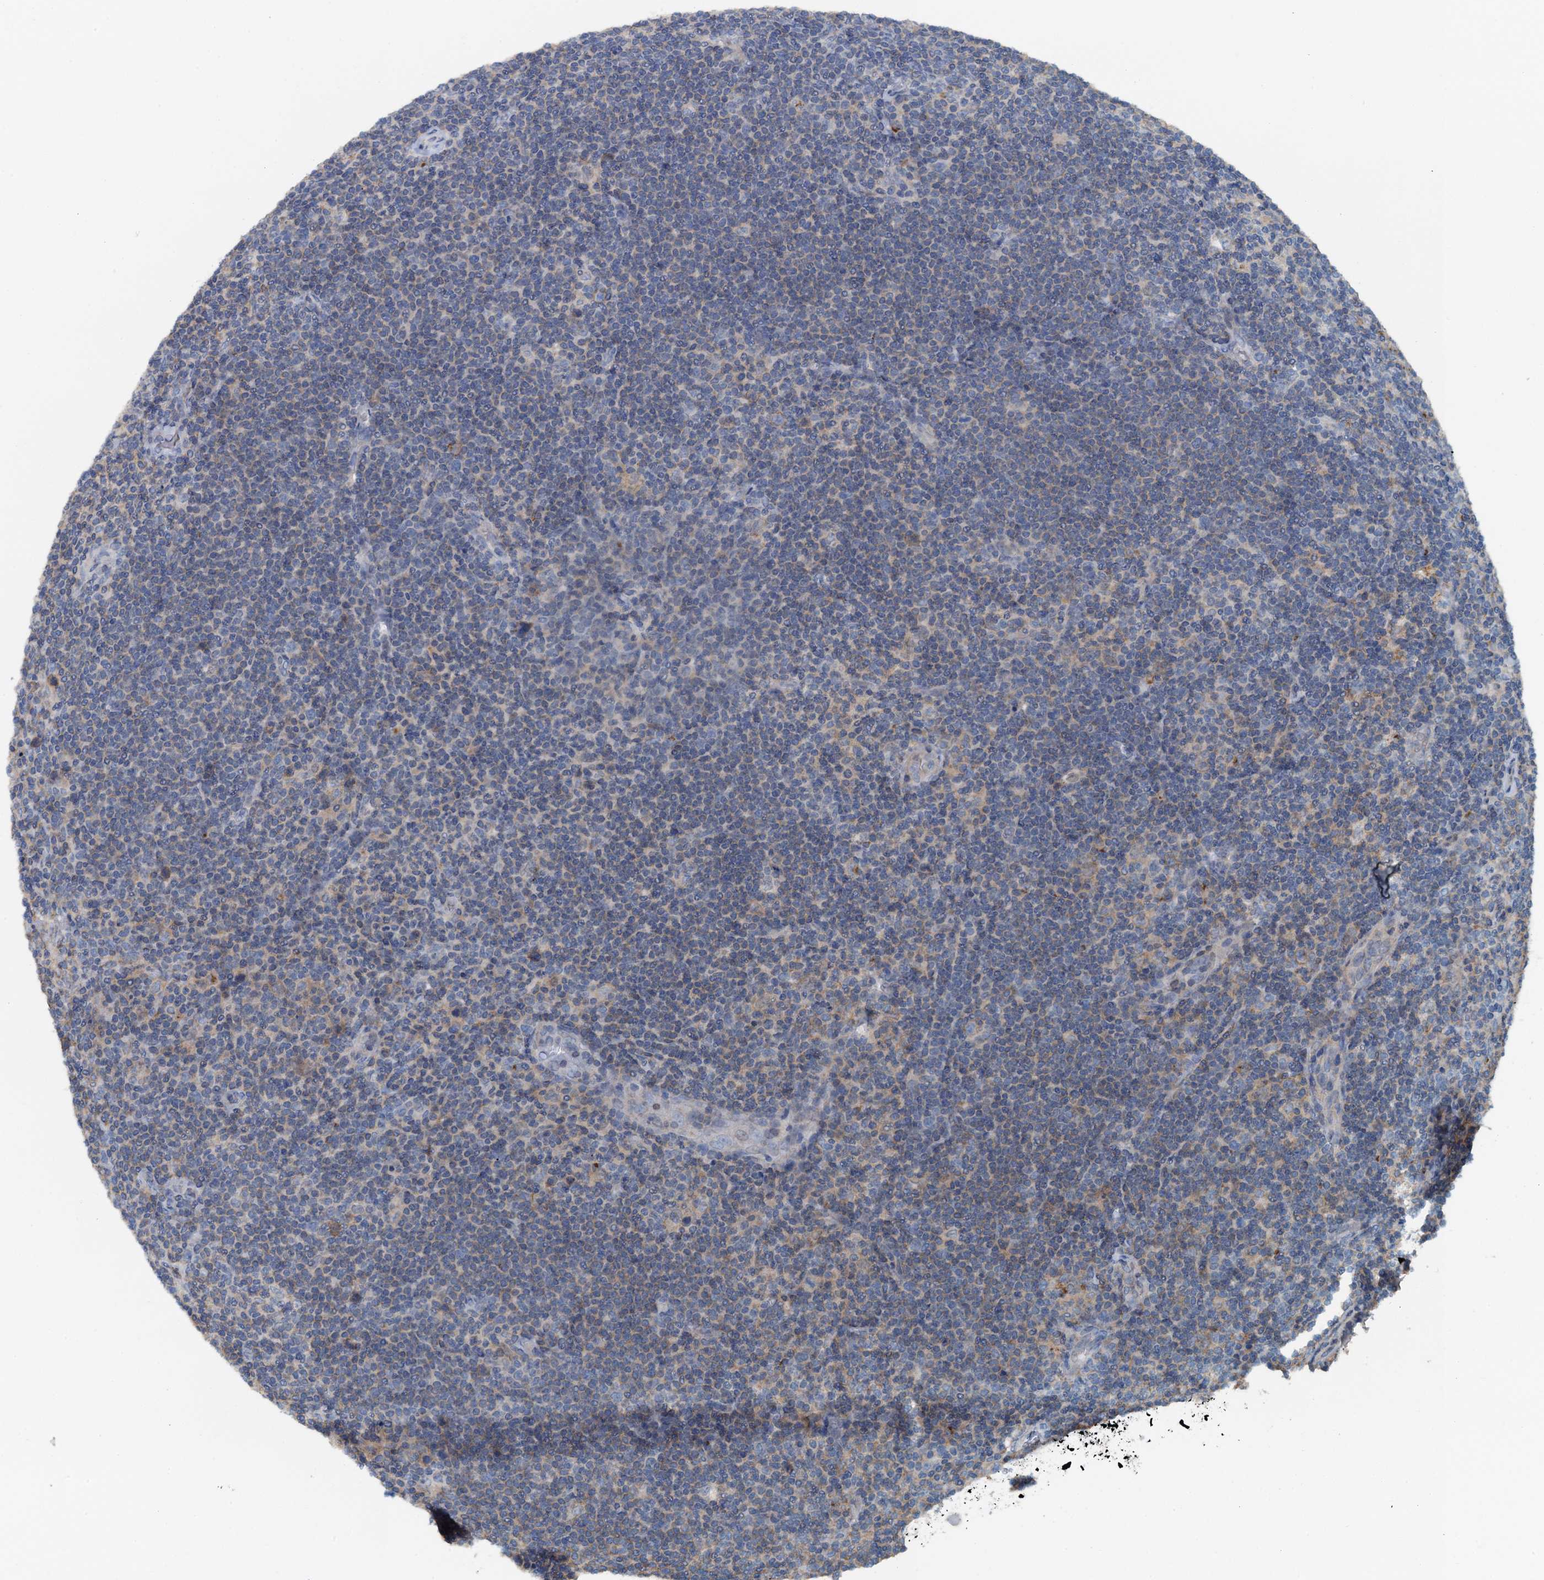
{"staining": {"intensity": "negative", "quantity": "none", "location": "none"}, "tissue": "lymphoma", "cell_type": "Tumor cells", "image_type": "cancer", "snomed": [{"axis": "morphology", "description": "Hodgkin's disease, NOS"}, {"axis": "topography", "description": "Lymph node"}], "caption": "High magnification brightfield microscopy of lymphoma stained with DAB (3,3'-diaminobenzidine) (brown) and counterstained with hematoxylin (blue): tumor cells show no significant expression.", "gene": "THAP10", "patient": {"sex": "female", "age": 57}}